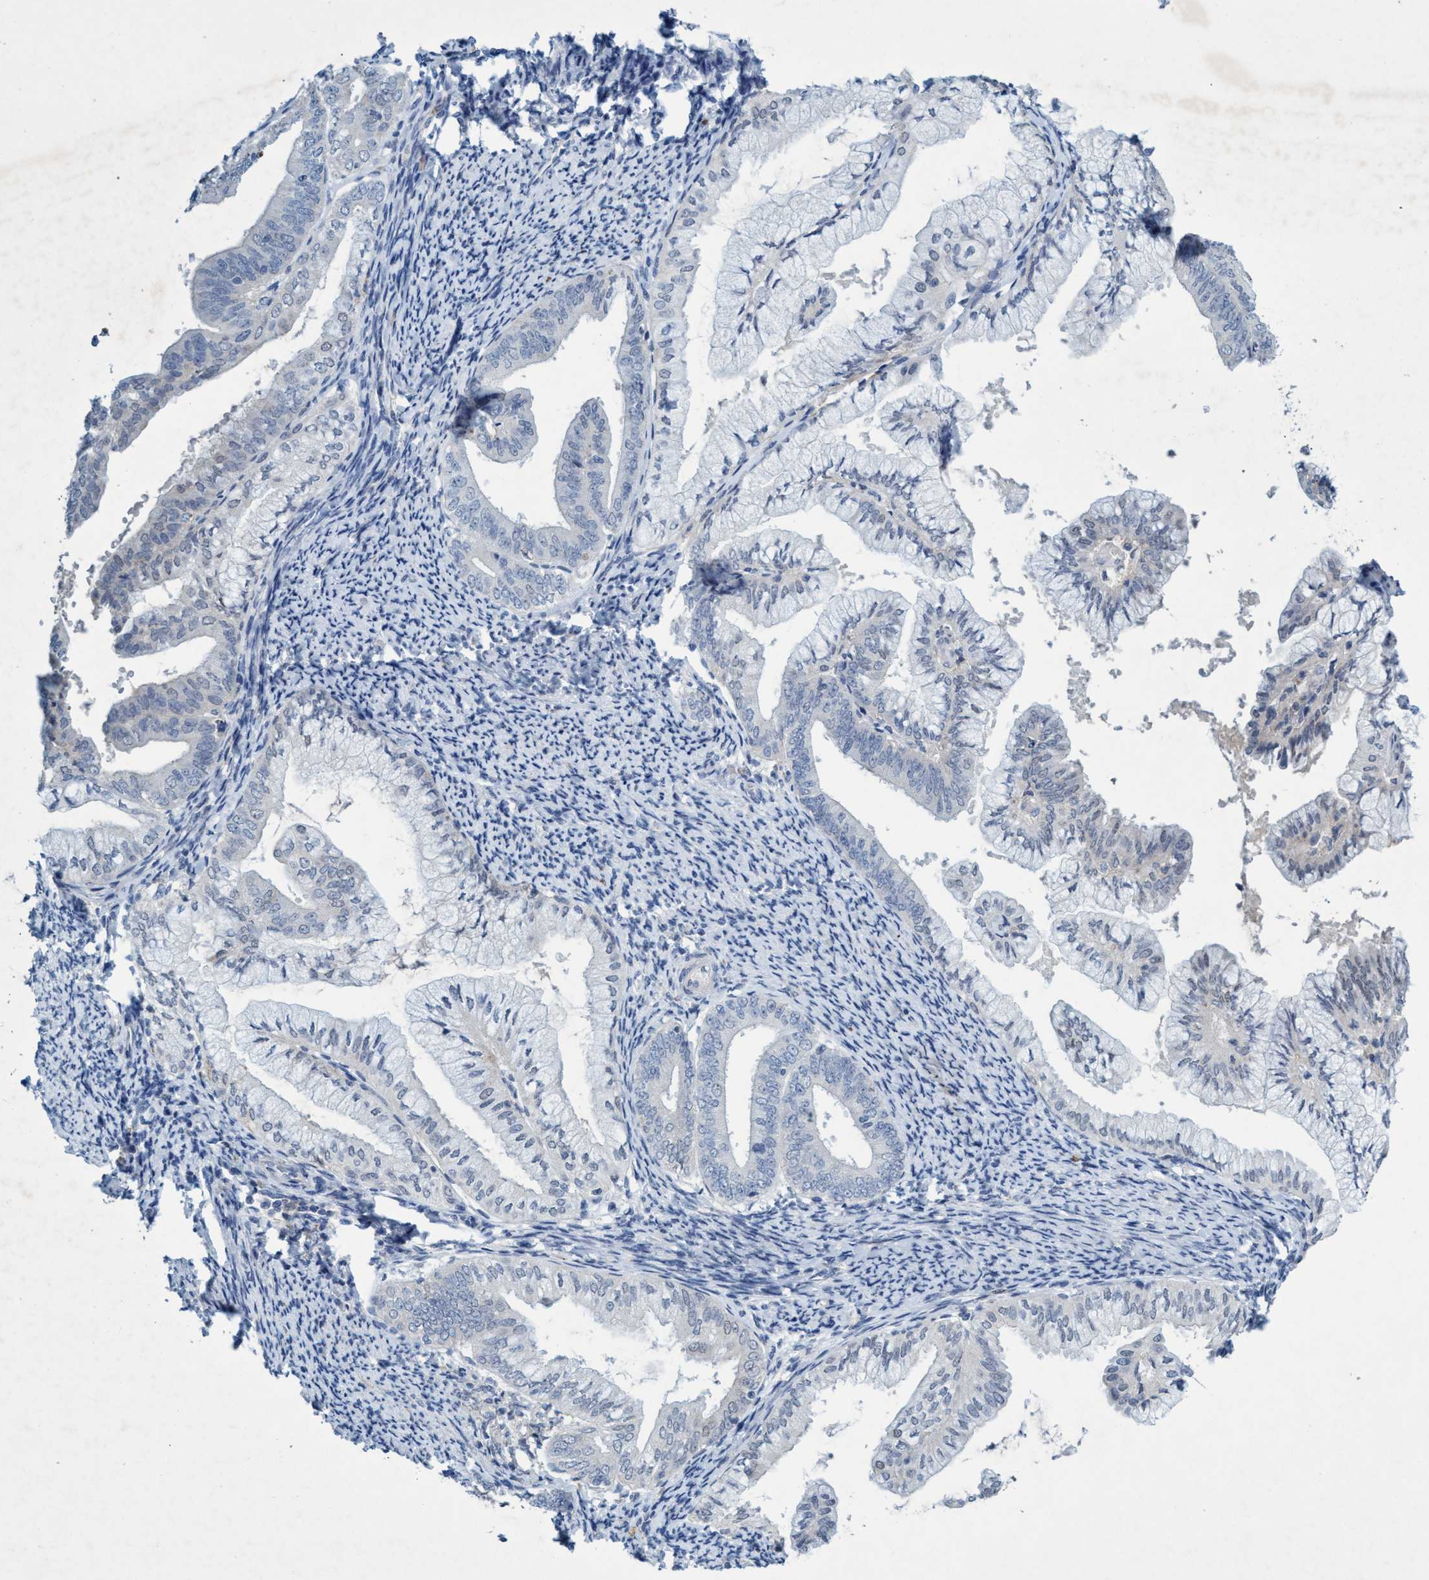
{"staining": {"intensity": "negative", "quantity": "none", "location": "none"}, "tissue": "endometrial cancer", "cell_type": "Tumor cells", "image_type": "cancer", "snomed": [{"axis": "morphology", "description": "Adenocarcinoma, NOS"}, {"axis": "topography", "description": "Endometrium"}], "caption": "This is an immunohistochemistry (IHC) photomicrograph of human endometrial cancer. There is no staining in tumor cells.", "gene": "RNF208", "patient": {"sex": "female", "age": 63}}